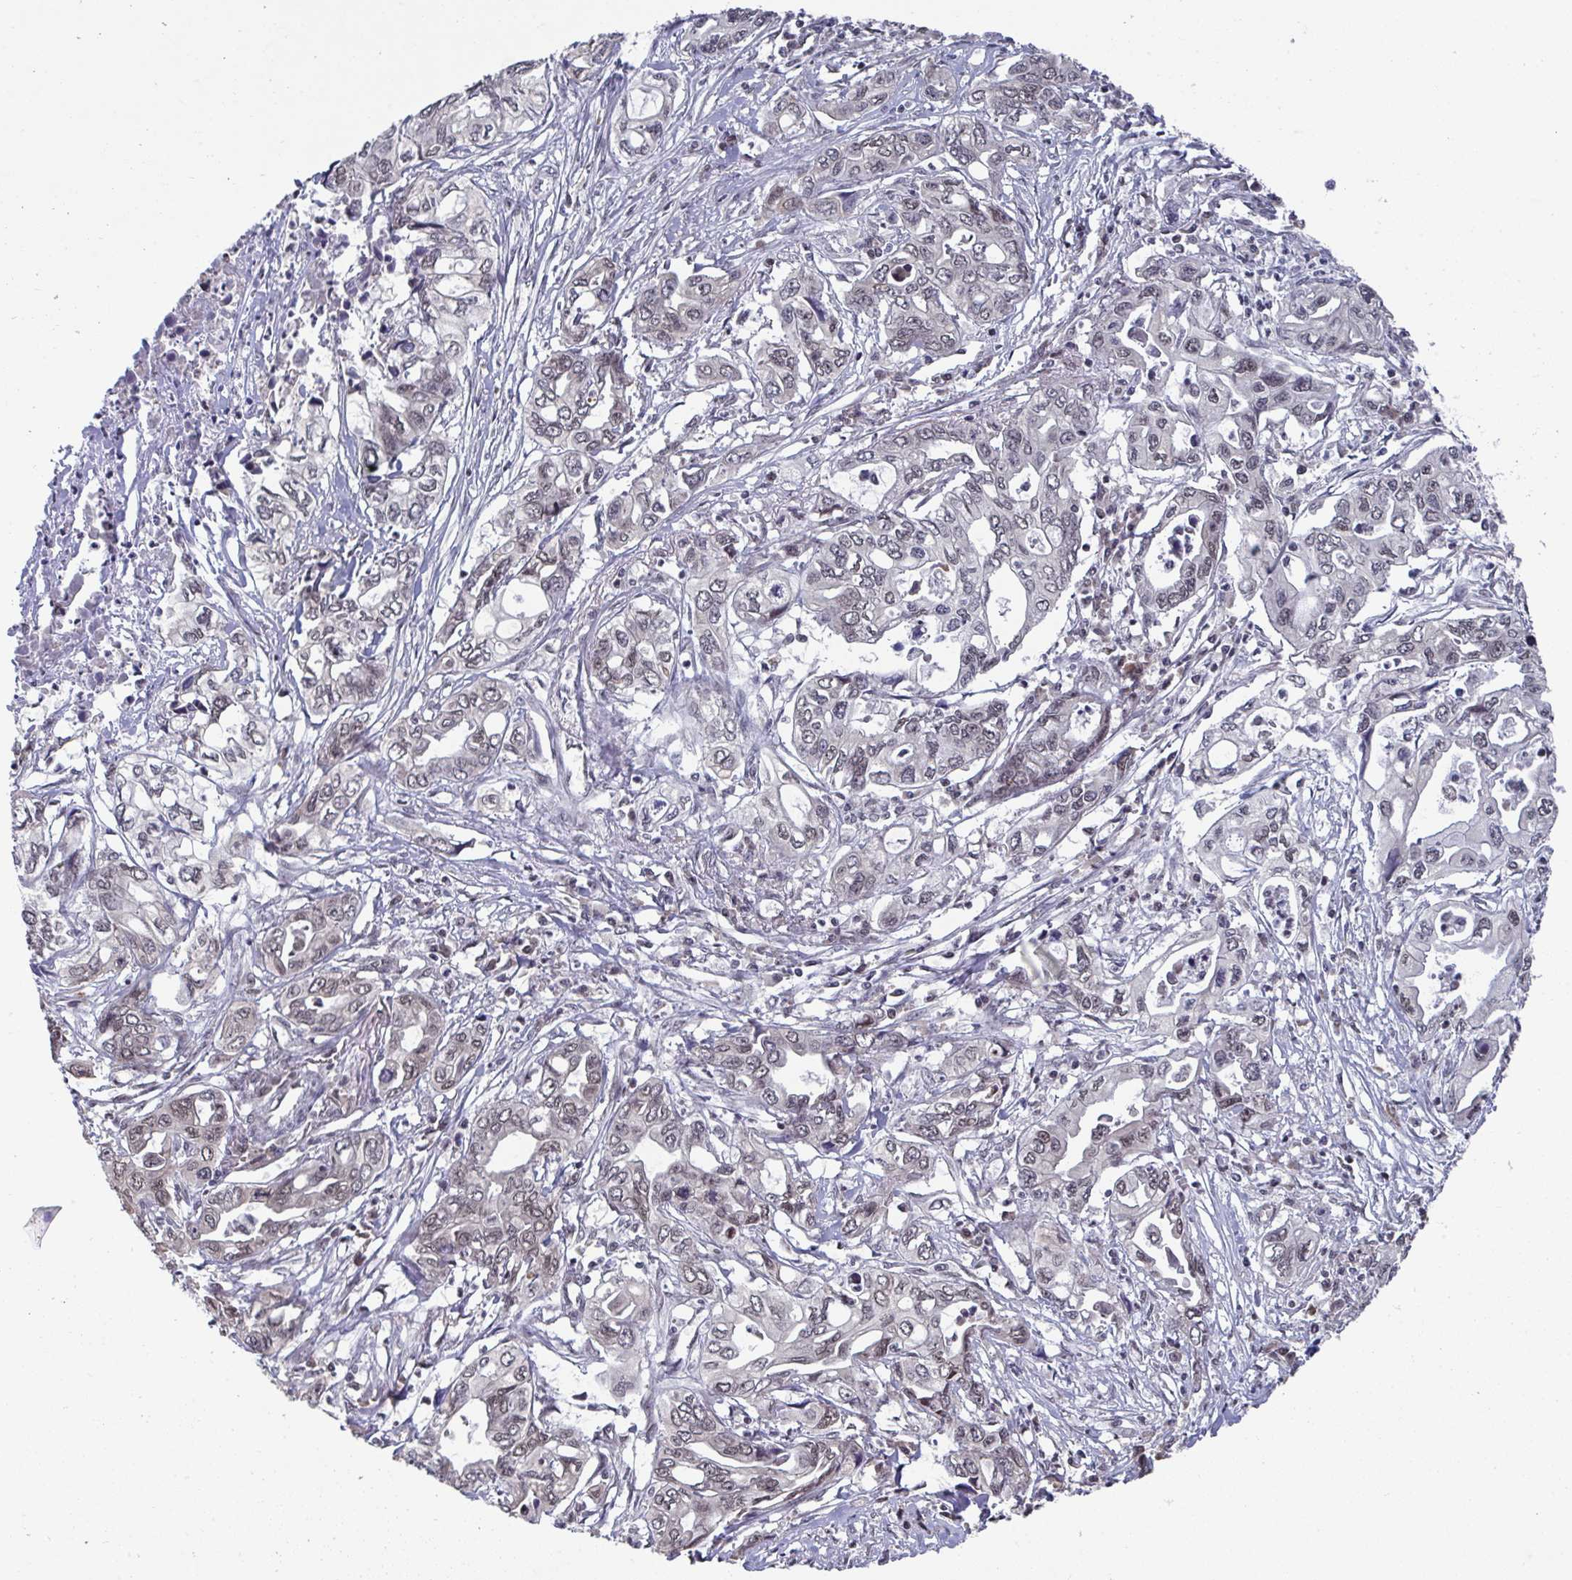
{"staining": {"intensity": "weak", "quantity": ">75%", "location": "nuclear"}, "tissue": "pancreatic cancer", "cell_type": "Tumor cells", "image_type": "cancer", "snomed": [{"axis": "morphology", "description": "Adenocarcinoma, NOS"}, {"axis": "topography", "description": "Pancreas"}], "caption": "Immunohistochemical staining of human pancreatic cancer shows low levels of weak nuclear protein positivity in about >75% of tumor cells. (Stains: DAB in brown, nuclei in blue, Microscopy: brightfield microscopy at high magnification).", "gene": "JMJD1C", "patient": {"sex": "male", "age": 68}}